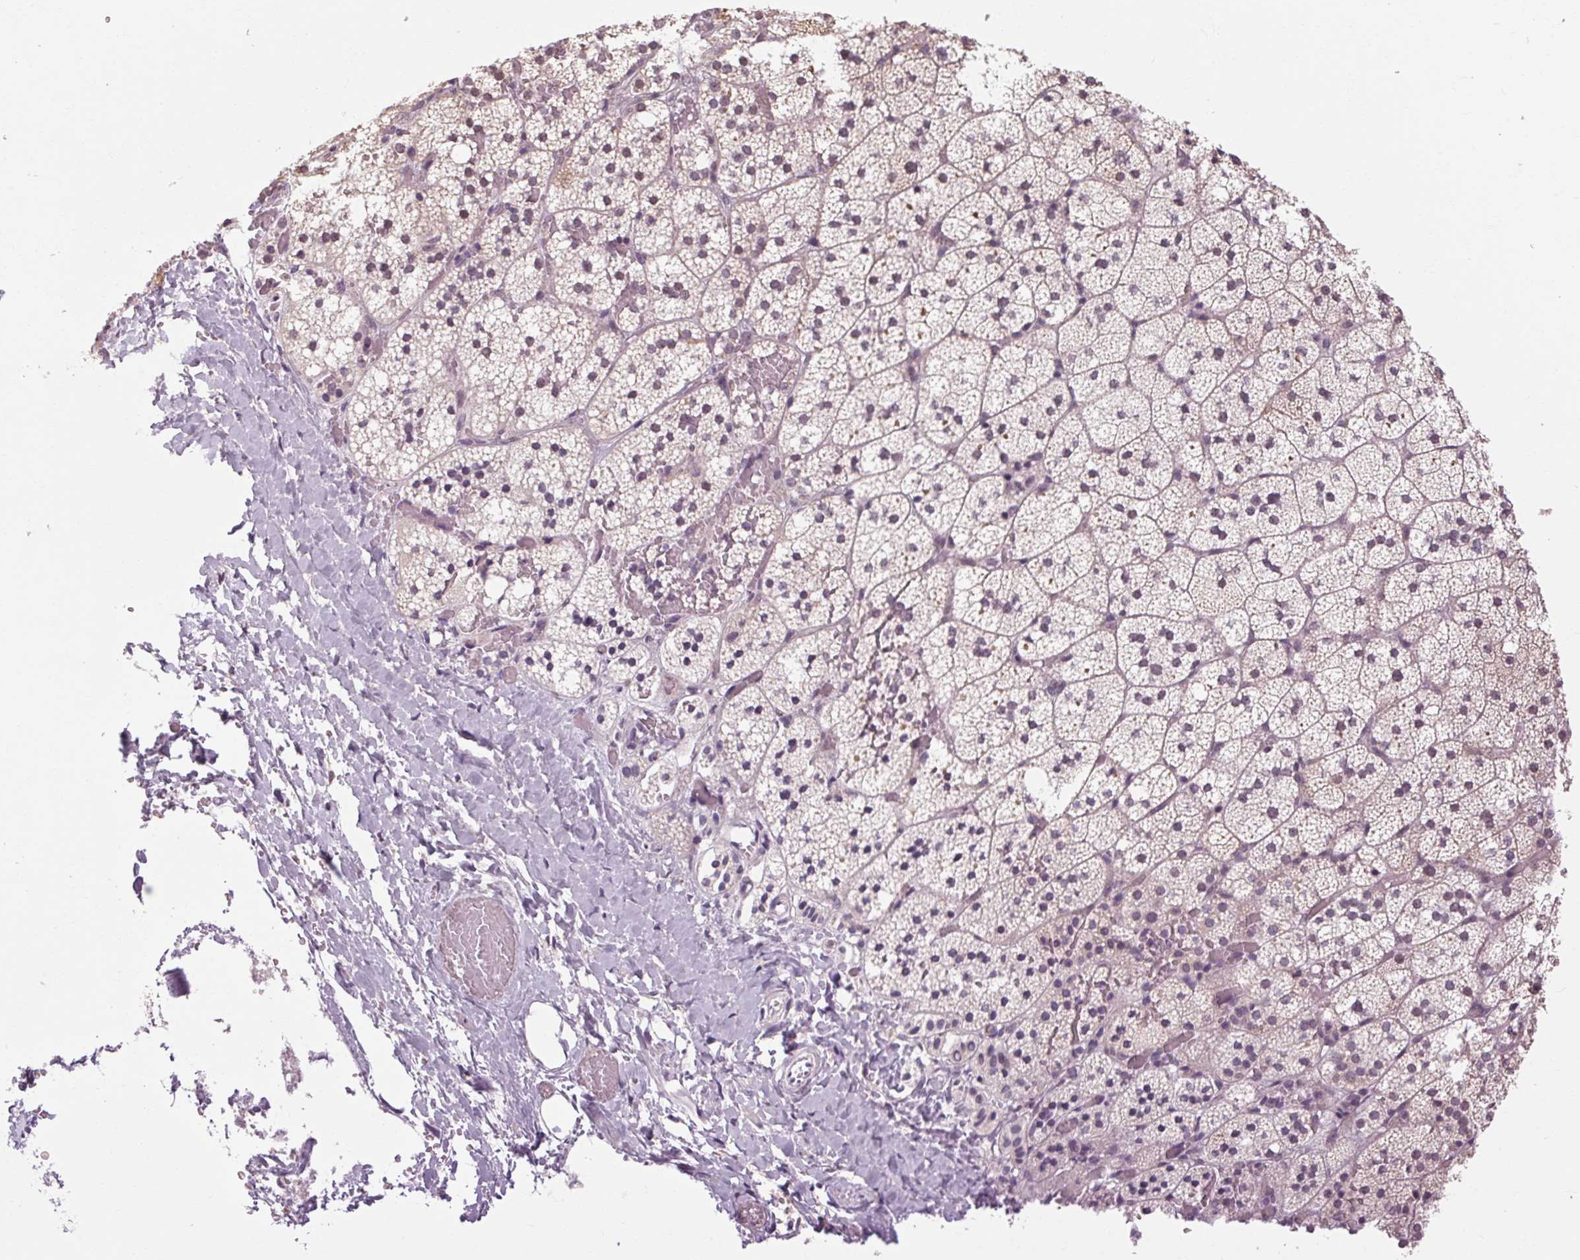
{"staining": {"intensity": "moderate", "quantity": "<25%", "location": "cytoplasmic/membranous"}, "tissue": "adrenal gland", "cell_type": "Glandular cells", "image_type": "normal", "snomed": [{"axis": "morphology", "description": "Normal tissue, NOS"}, {"axis": "topography", "description": "Adrenal gland"}], "caption": "An IHC histopathology image of benign tissue is shown. Protein staining in brown highlights moderate cytoplasmic/membranous positivity in adrenal gland within glandular cells. (DAB IHC with brightfield microscopy, high magnification).", "gene": "KLHL40", "patient": {"sex": "male", "age": 53}}